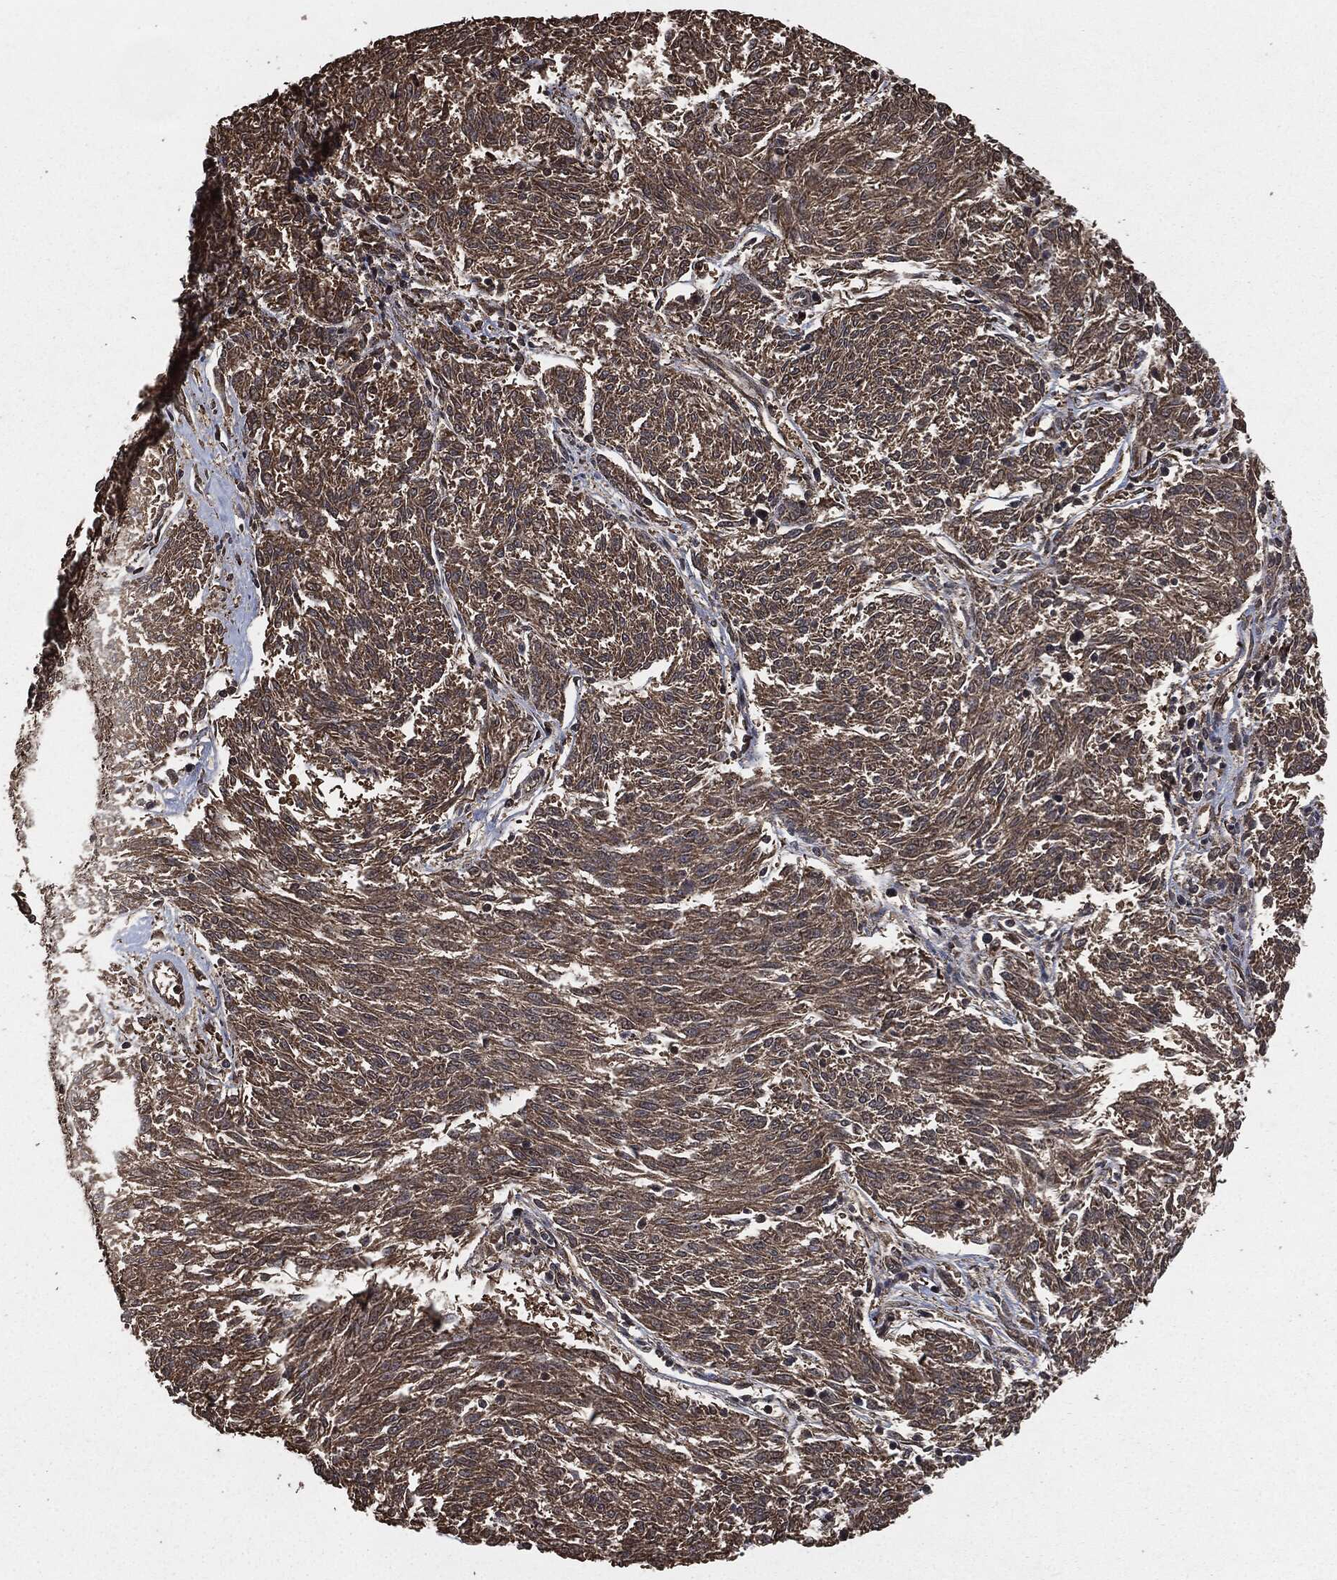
{"staining": {"intensity": "moderate", "quantity": ">75%", "location": "cytoplasmic/membranous"}, "tissue": "melanoma", "cell_type": "Tumor cells", "image_type": "cancer", "snomed": [{"axis": "morphology", "description": "Malignant melanoma, NOS"}, {"axis": "topography", "description": "Skin"}], "caption": "A medium amount of moderate cytoplasmic/membranous expression is appreciated in approximately >75% of tumor cells in malignant melanoma tissue.", "gene": "EGFR", "patient": {"sex": "female", "age": 72}}